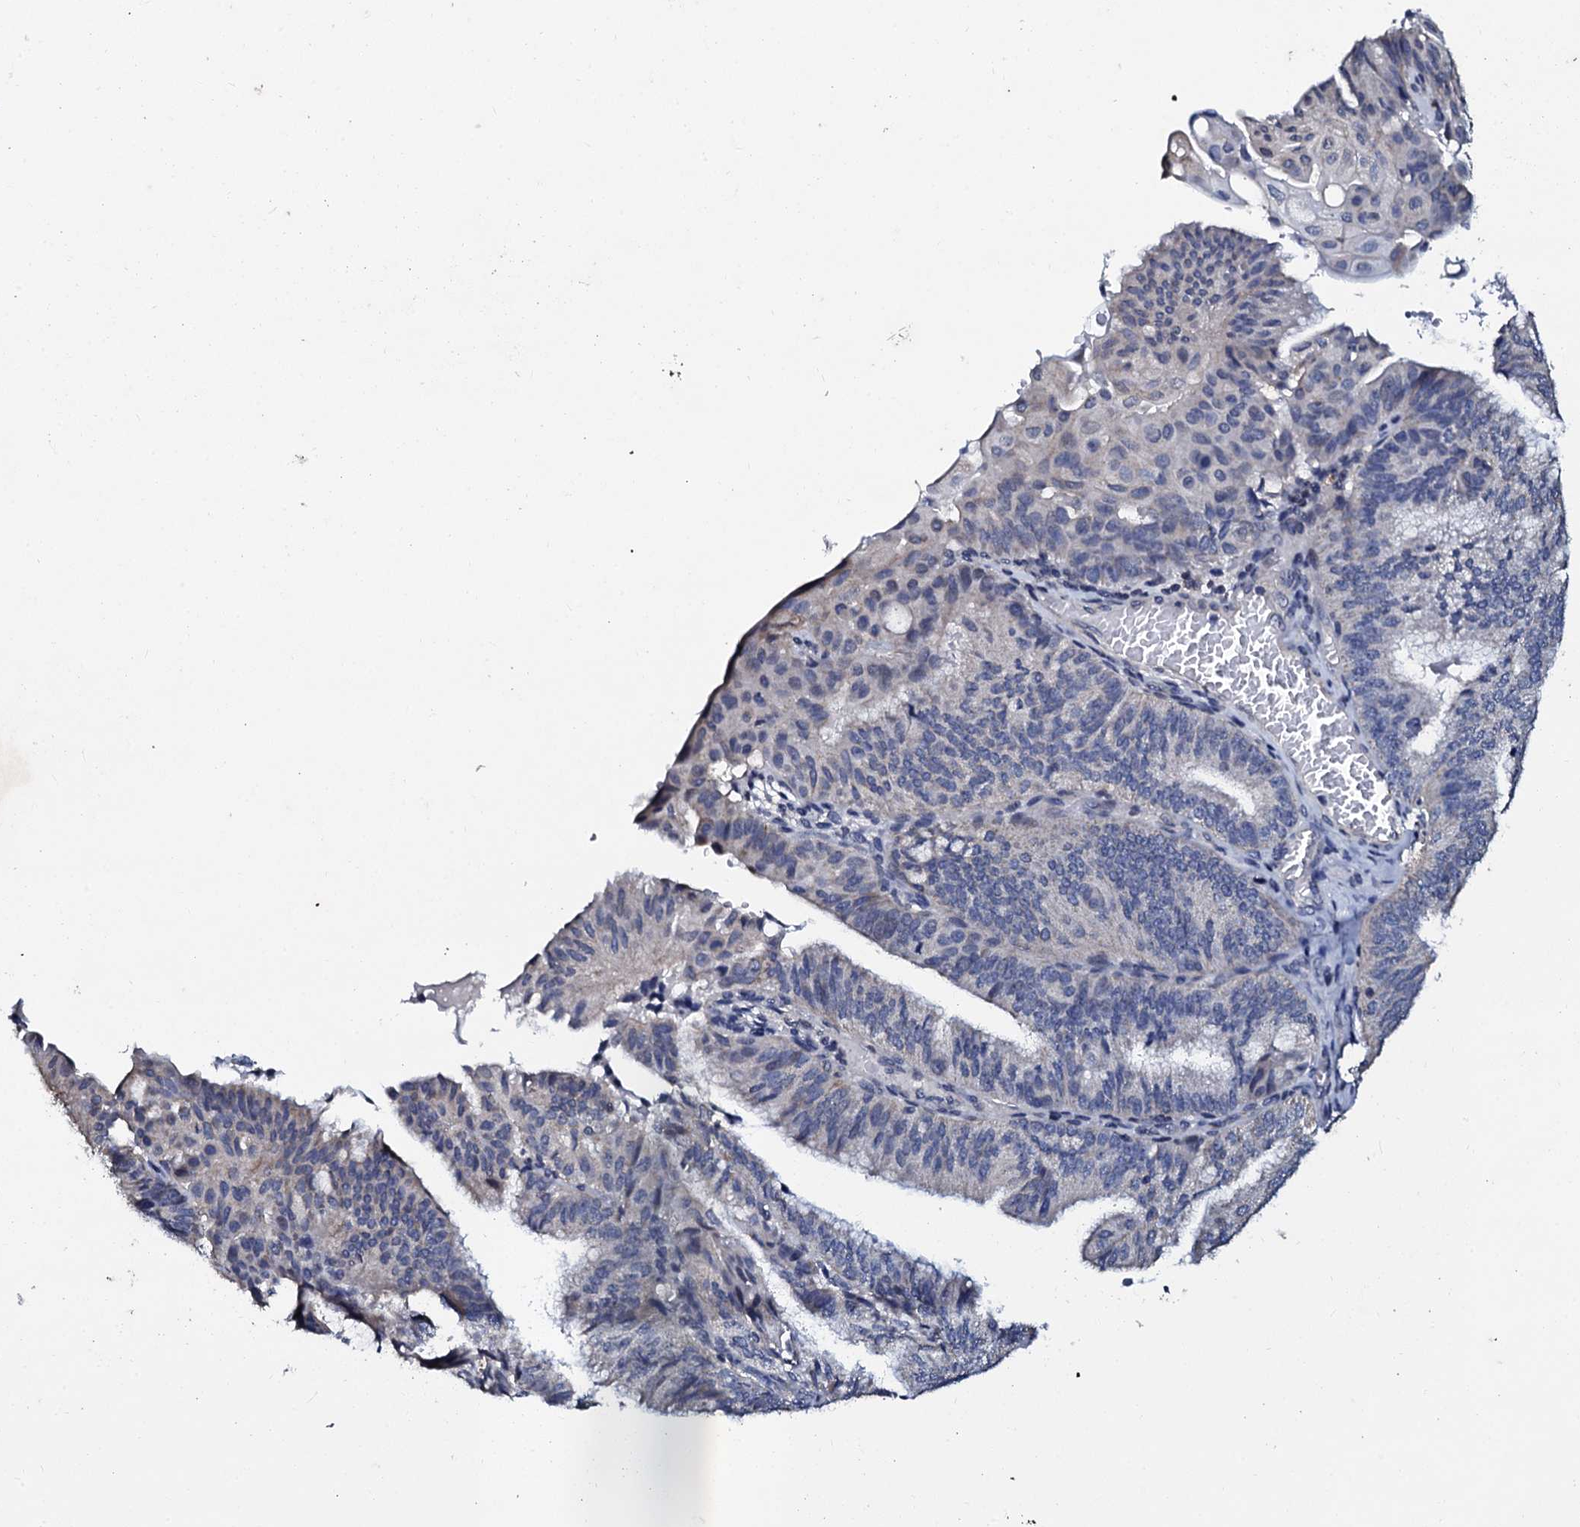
{"staining": {"intensity": "negative", "quantity": "none", "location": "none"}, "tissue": "endometrial cancer", "cell_type": "Tumor cells", "image_type": "cancer", "snomed": [{"axis": "morphology", "description": "Adenocarcinoma, NOS"}, {"axis": "topography", "description": "Endometrium"}], "caption": "Histopathology image shows no significant protein expression in tumor cells of adenocarcinoma (endometrial).", "gene": "SLC37A4", "patient": {"sex": "female", "age": 49}}